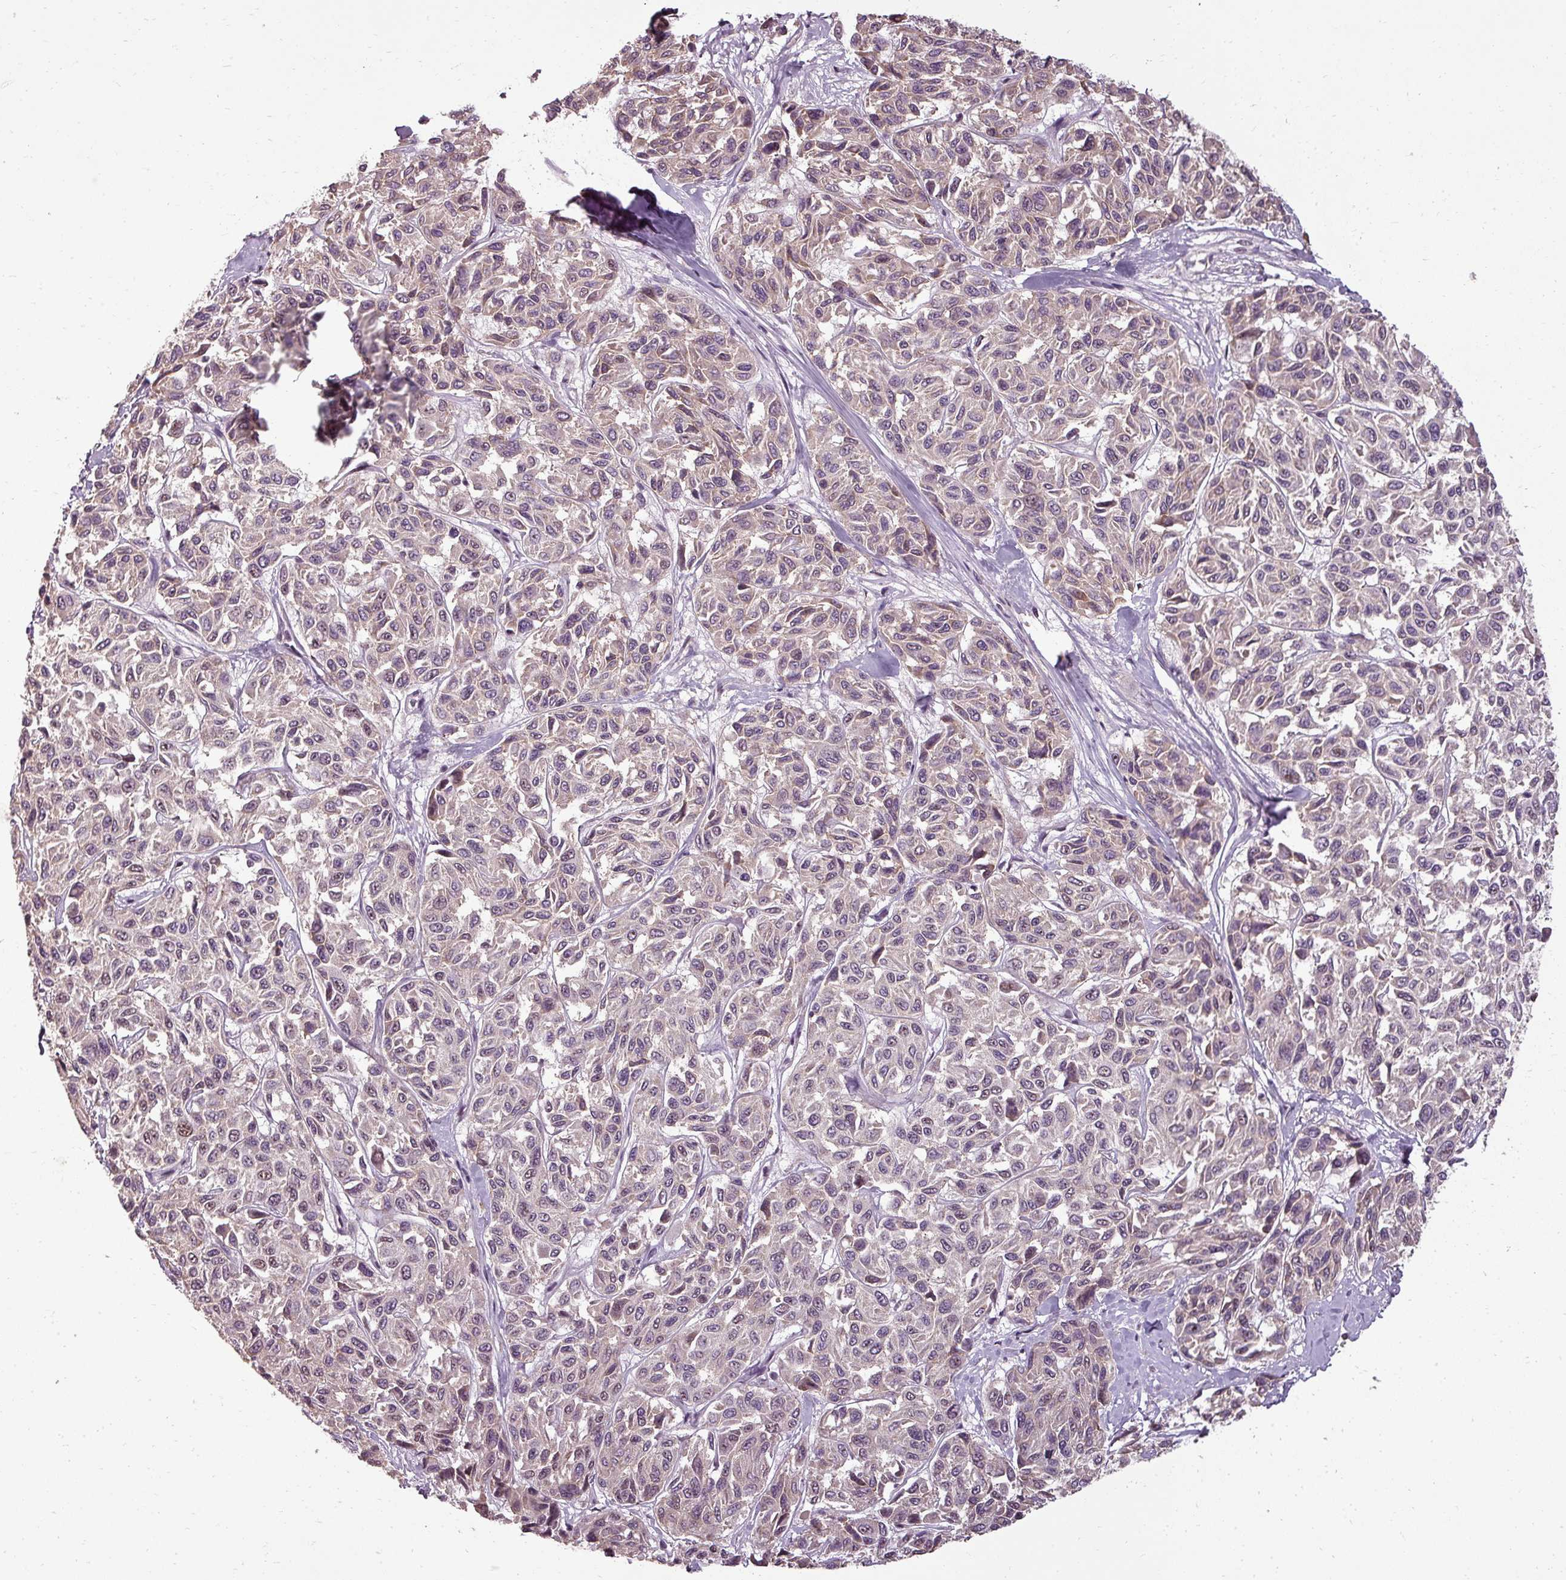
{"staining": {"intensity": "moderate", "quantity": "25%-75%", "location": "nuclear"}, "tissue": "melanoma", "cell_type": "Tumor cells", "image_type": "cancer", "snomed": [{"axis": "morphology", "description": "Malignant melanoma, NOS"}, {"axis": "topography", "description": "Skin"}], "caption": "IHC staining of malignant melanoma, which reveals medium levels of moderate nuclear expression in approximately 25%-75% of tumor cells indicating moderate nuclear protein staining. The staining was performed using DAB (3,3'-diaminobenzidine) (brown) for protein detection and nuclei were counterstained in hematoxylin (blue).", "gene": "BCAS3", "patient": {"sex": "female", "age": 66}}